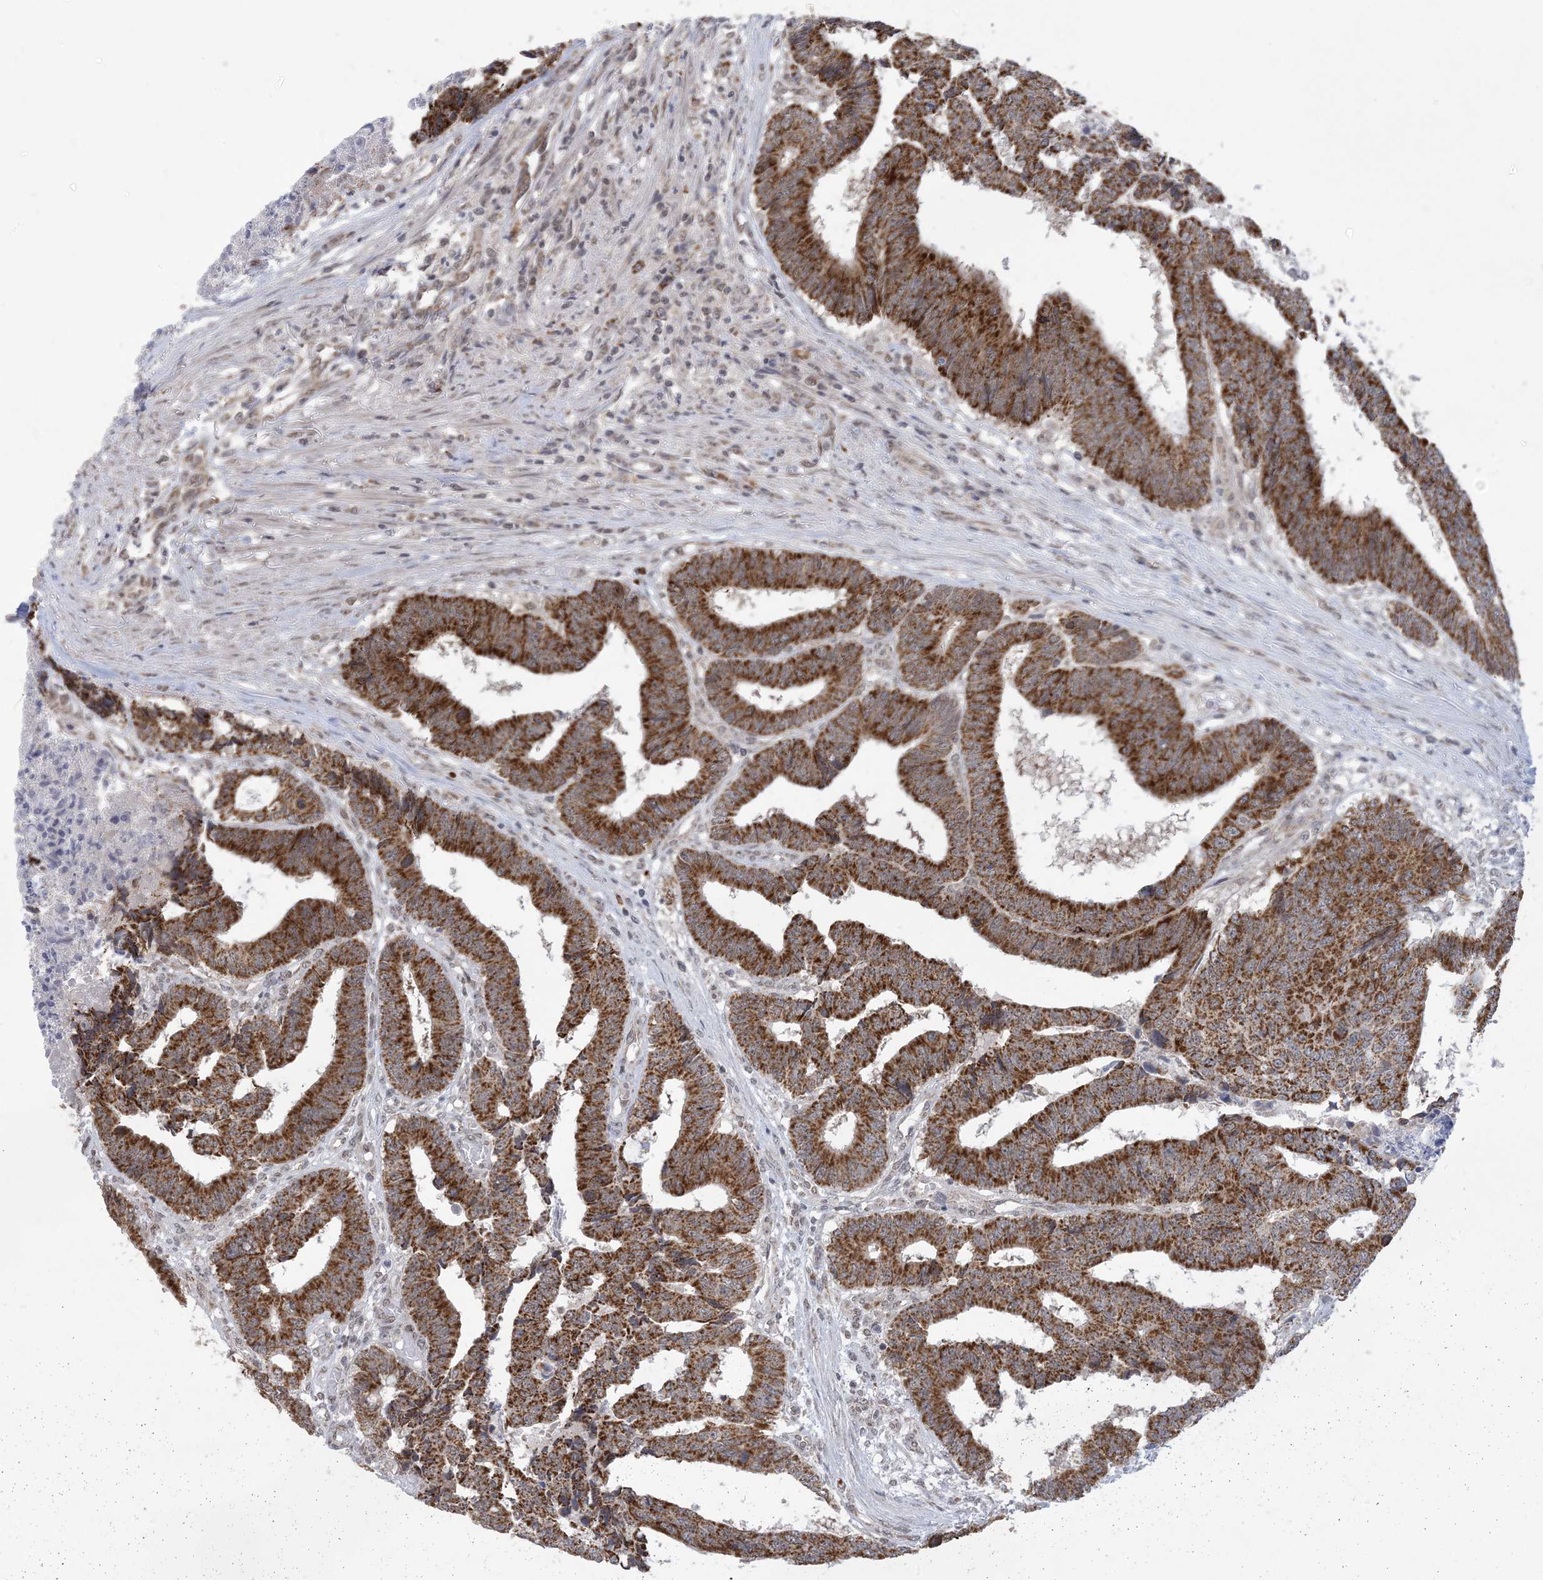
{"staining": {"intensity": "strong", "quantity": ">75%", "location": "cytoplasmic/membranous"}, "tissue": "colorectal cancer", "cell_type": "Tumor cells", "image_type": "cancer", "snomed": [{"axis": "morphology", "description": "Adenocarcinoma, NOS"}, {"axis": "topography", "description": "Rectum"}], "caption": "Brown immunohistochemical staining in colorectal cancer demonstrates strong cytoplasmic/membranous staining in approximately >75% of tumor cells. The protein is stained brown, and the nuclei are stained in blue (DAB IHC with brightfield microscopy, high magnification).", "gene": "TRMT10C", "patient": {"sex": "male", "age": 84}}